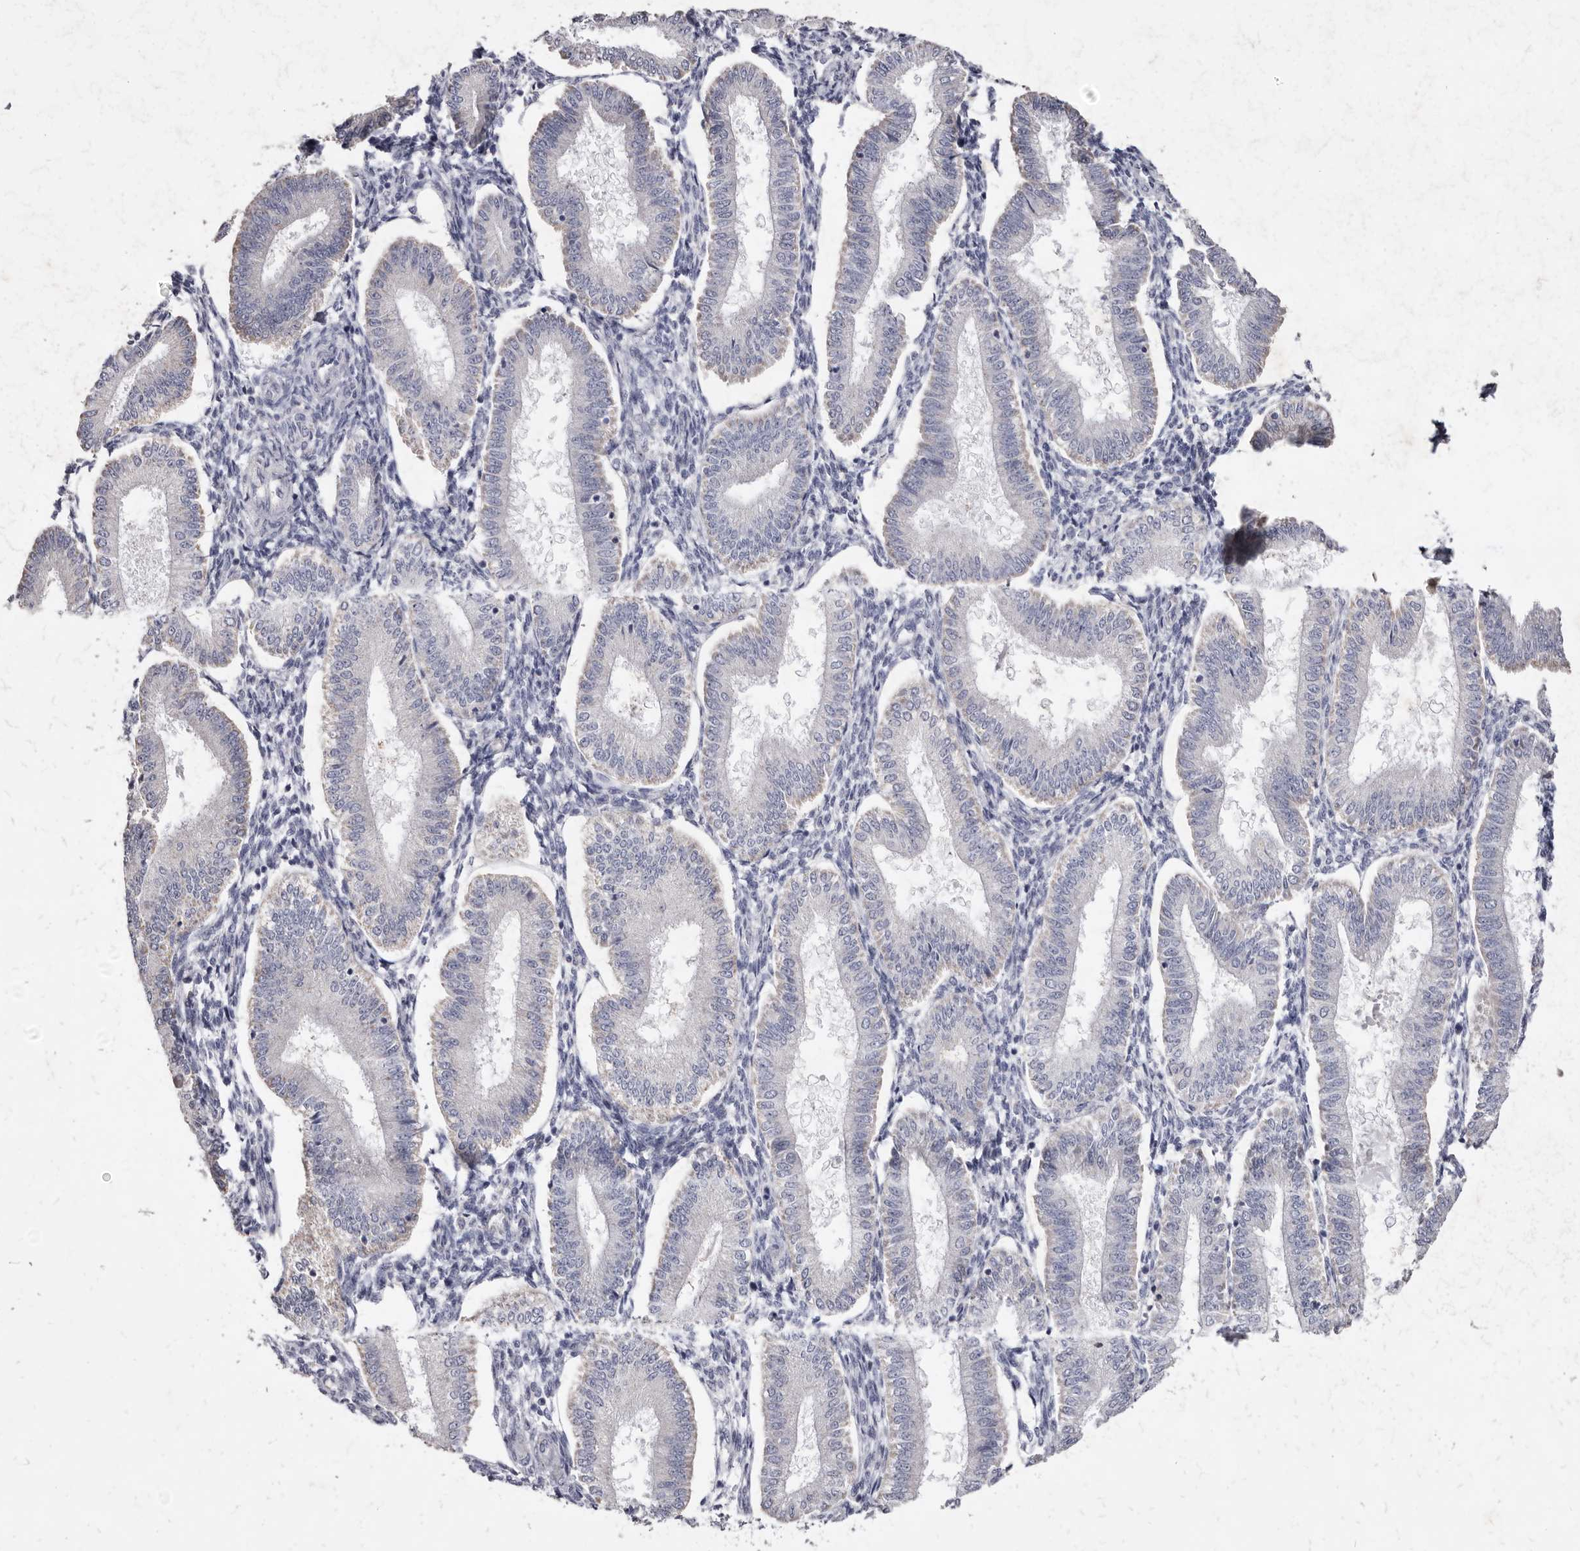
{"staining": {"intensity": "negative", "quantity": "none", "location": "none"}, "tissue": "endometrium", "cell_type": "Cells in endometrial stroma", "image_type": "normal", "snomed": [{"axis": "morphology", "description": "Normal tissue, NOS"}, {"axis": "topography", "description": "Endometrium"}], "caption": "High magnification brightfield microscopy of benign endometrium stained with DAB (brown) and counterstained with hematoxylin (blue): cells in endometrial stroma show no significant positivity. (Brightfield microscopy of DAB immunohistochemistry (IHC) at high magnification).", "gene": "CYP2E1", "patient": {"sex": "female", "age": 39}}